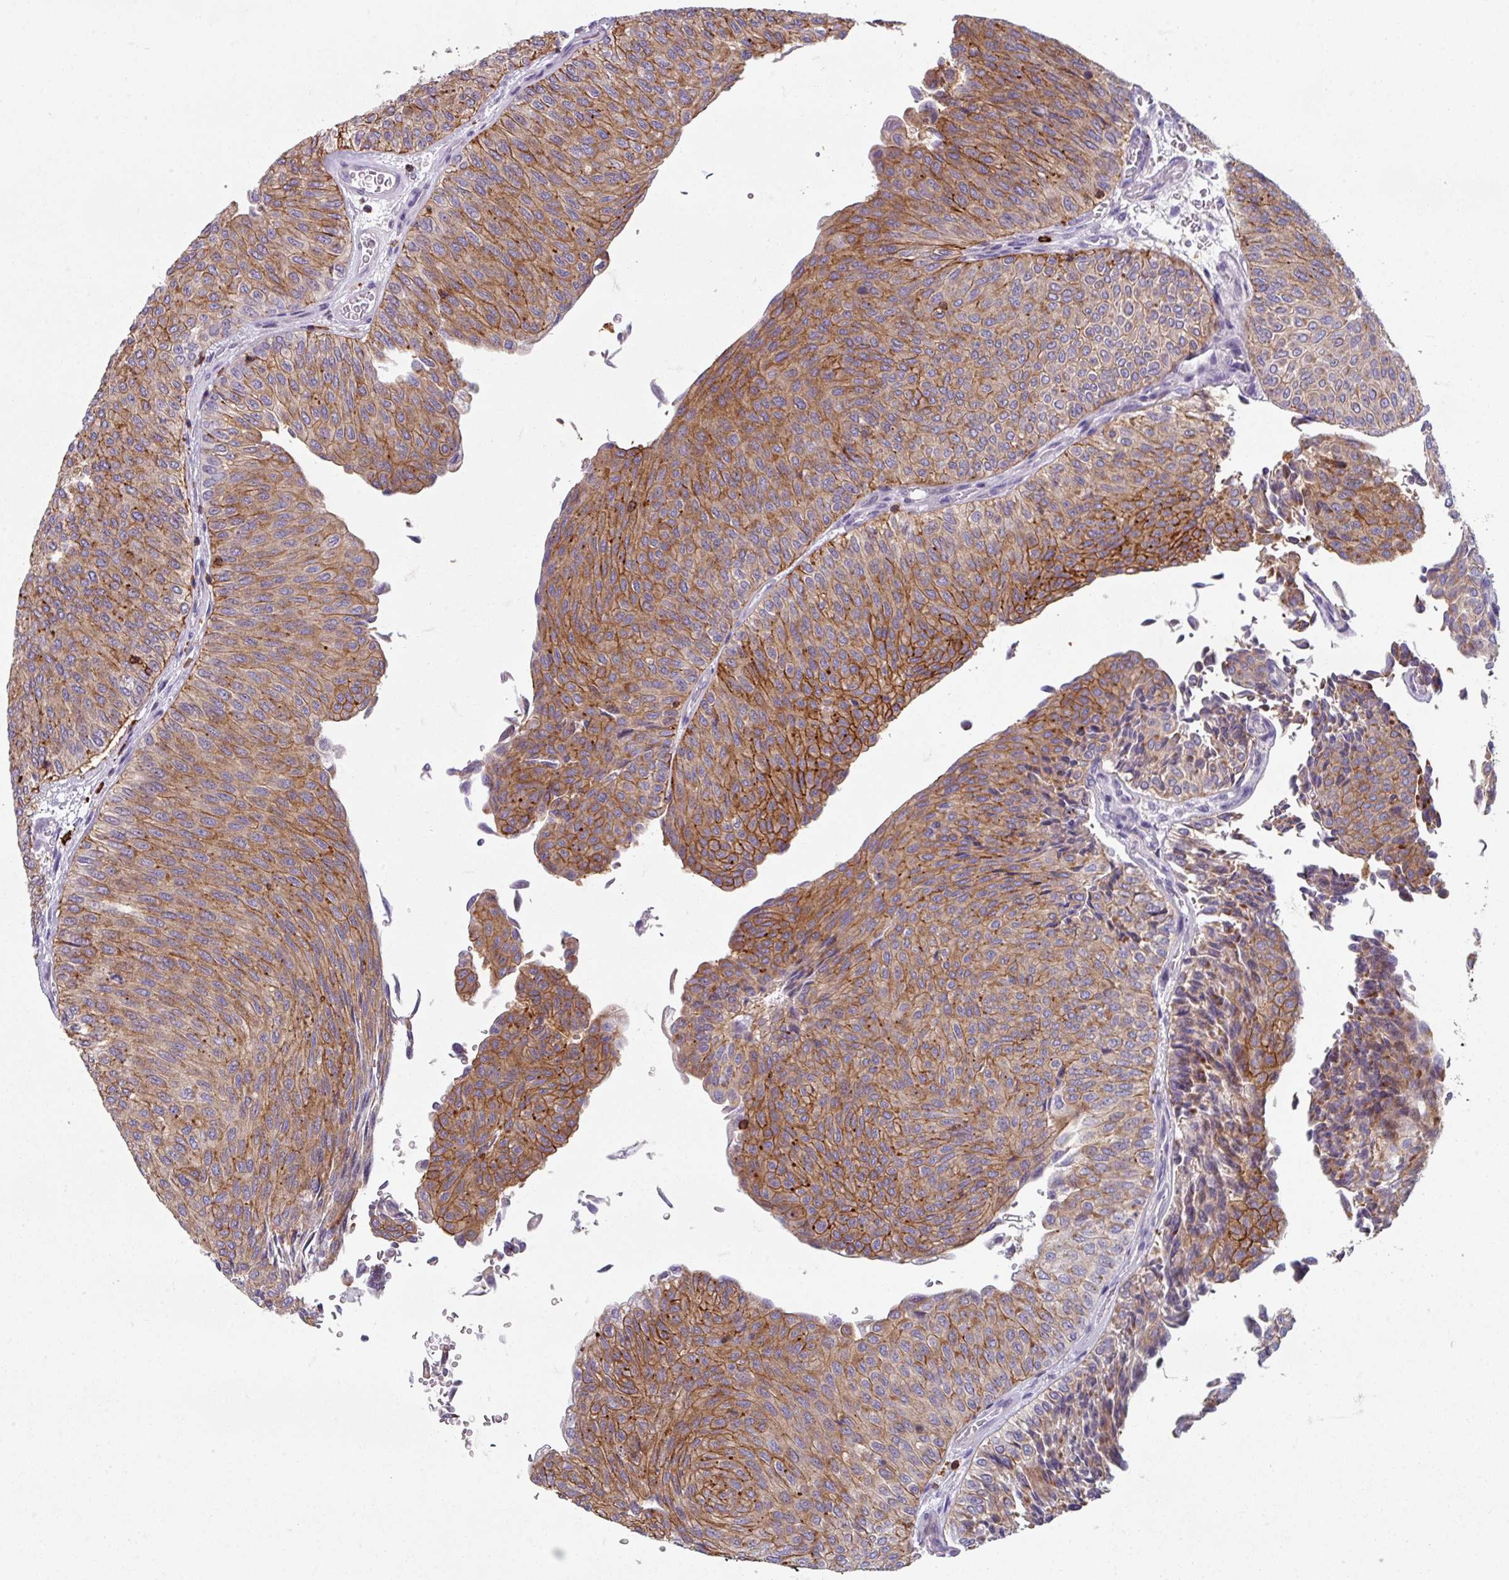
{"staining": {"intensity": "moderate", "quantity": ">75%", "location": "cytoplasmic/membranous"}, "tissue": "urothelial cancer", "cell_type": "Tumor cells", "image_type": "cancer", "snomed": [{"axis": "morphology", "description": "Urothelial carcinoma, Low grade"}, {"axis": "topography", "description": "Urinary bladder"}], "caption": "Low-grade urothelial carcinoma stained for a protein (brown) shows moderate cytoplasmic/membranous positive staining in approximately >75% of tumor cells.", "gene": "NEDD9", "patient": {"sex": "male", "age": 78}}